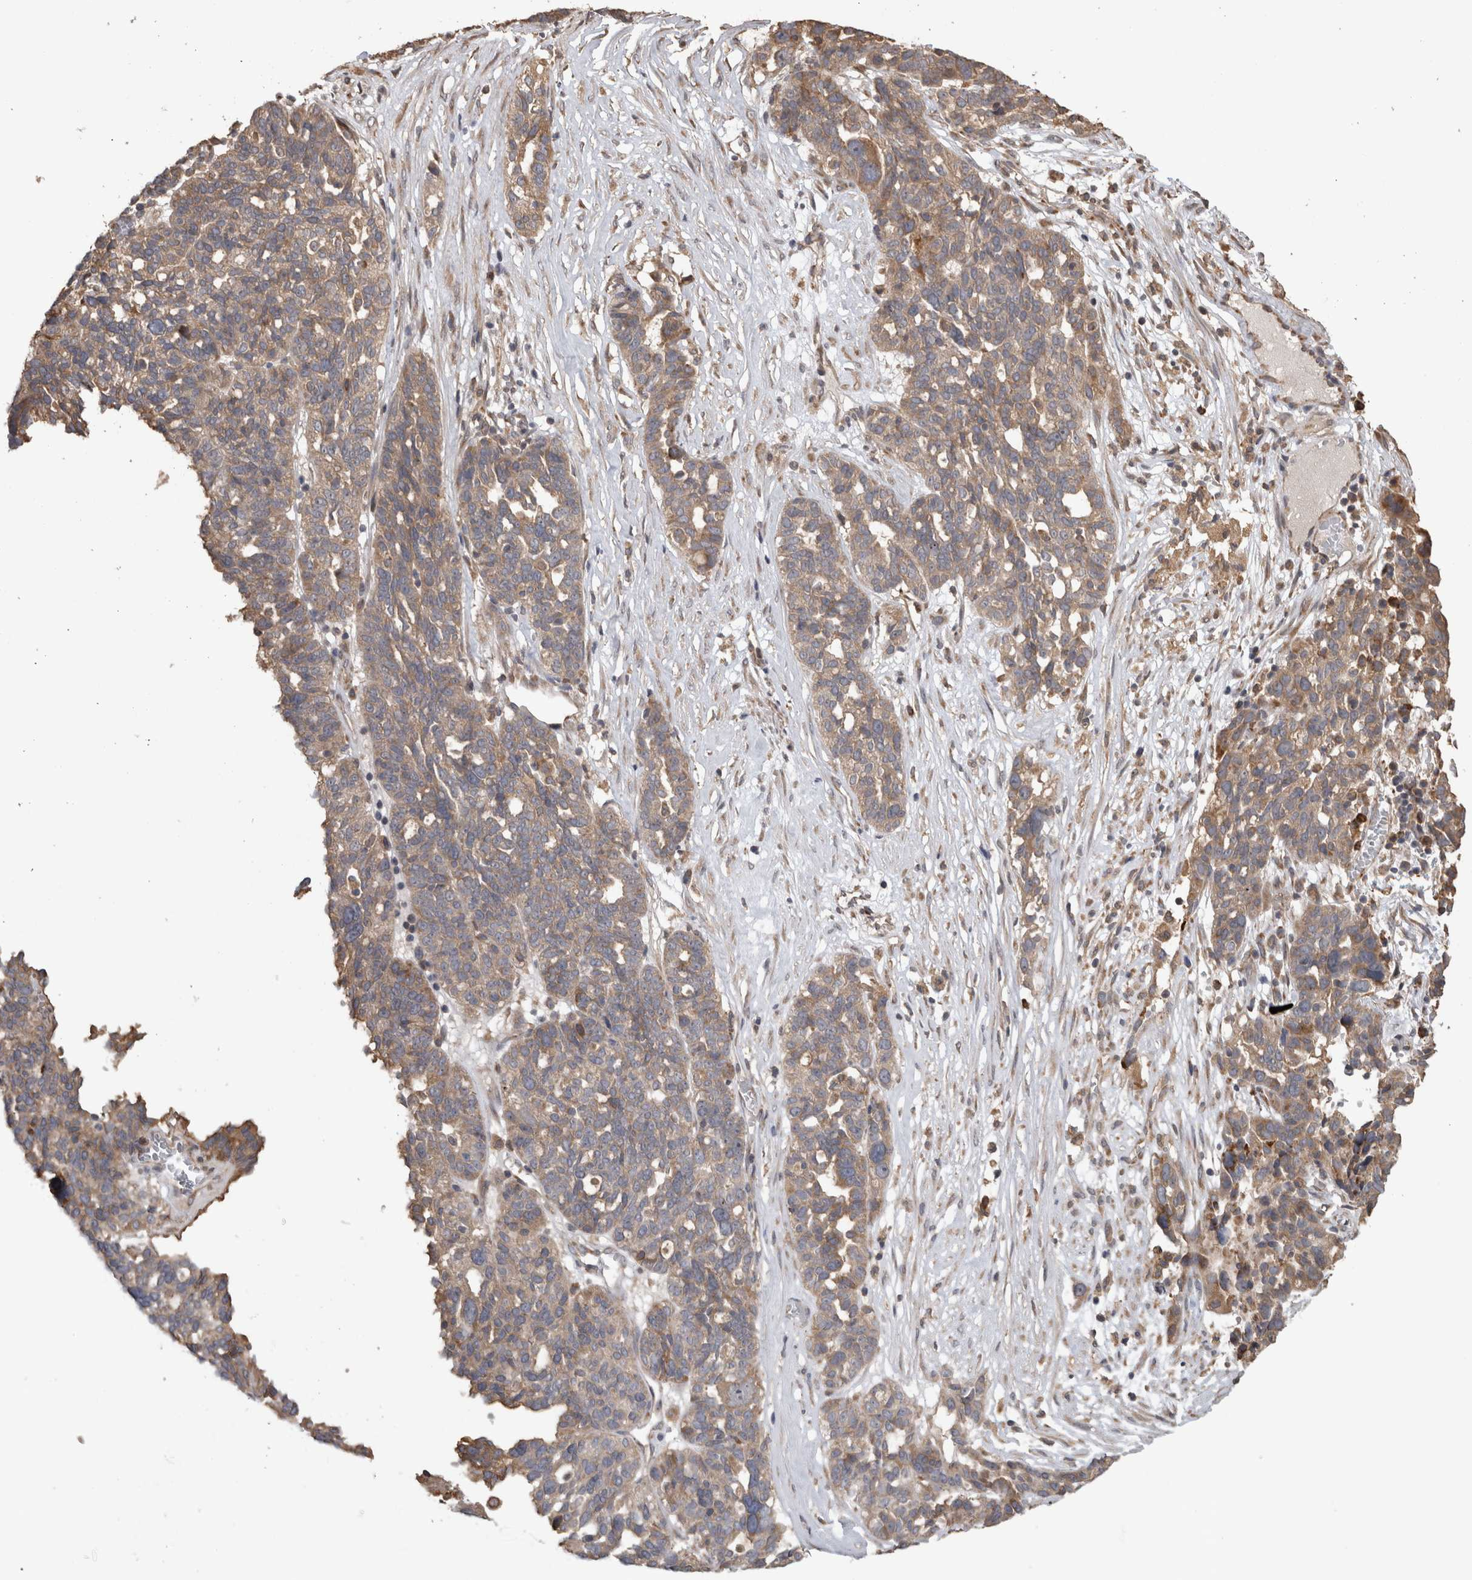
{"staining": {"intensity": "moderate", "quantity": "<25%", "location": "cytoplasmic/membranous"}, "tissue": "ovarian cancer", "cell_type": "Tumor cells", "image_type": "cancer", "snomed": [{"axis": "morphology", "description": "Cystadenocarcinoma, serous, NOS"}, {"axis": "topography", "description": "Ovary"}], "caption": "Serous cystadenocarcinoma (ovarian) tissue reveals moderate cytoplasmic/membranous positivity in about <25% of tumor cells", "gene": "TBCE", "patient": {"sex": "female", "age": 59}}